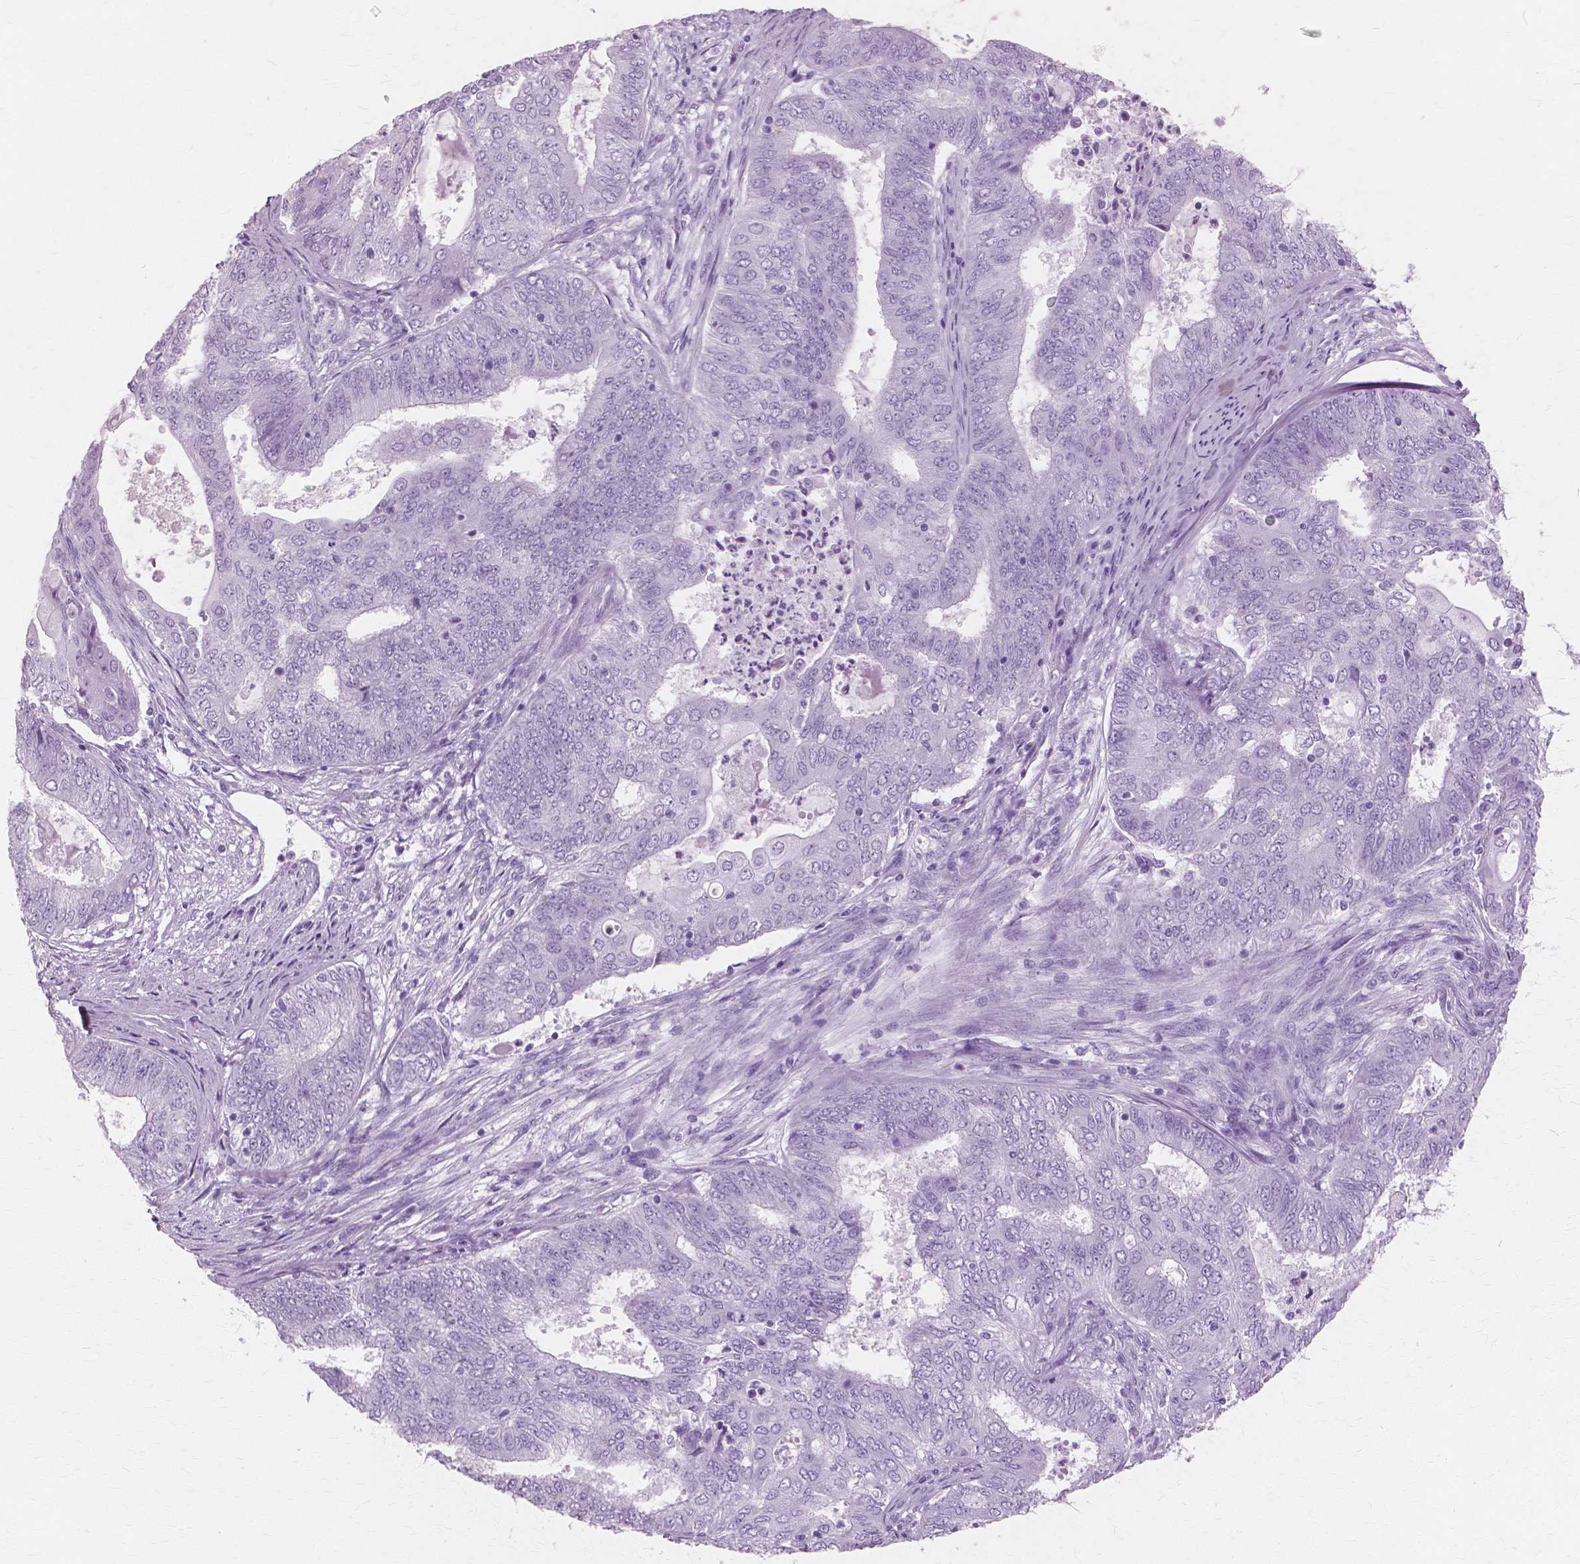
{"staining": {"intensity": "negative", "quantity": "none", "location": "none"}, "tissue": "endometrial cancer", "cell_type": "Tumor cells", "image_type": "cancer", "snomed": [{"axis": "morphology", "description": "Adenocarcinoma, NOS"}, {"axis": "topography", "description": "Endometrium"}], "caption": "This is an IHC image of endometrial cancer (adenocarcinoma). There is no positivity in tumor cells.", "gene": "SFTPD", "patient": {"sex": "female", "age": 62}}